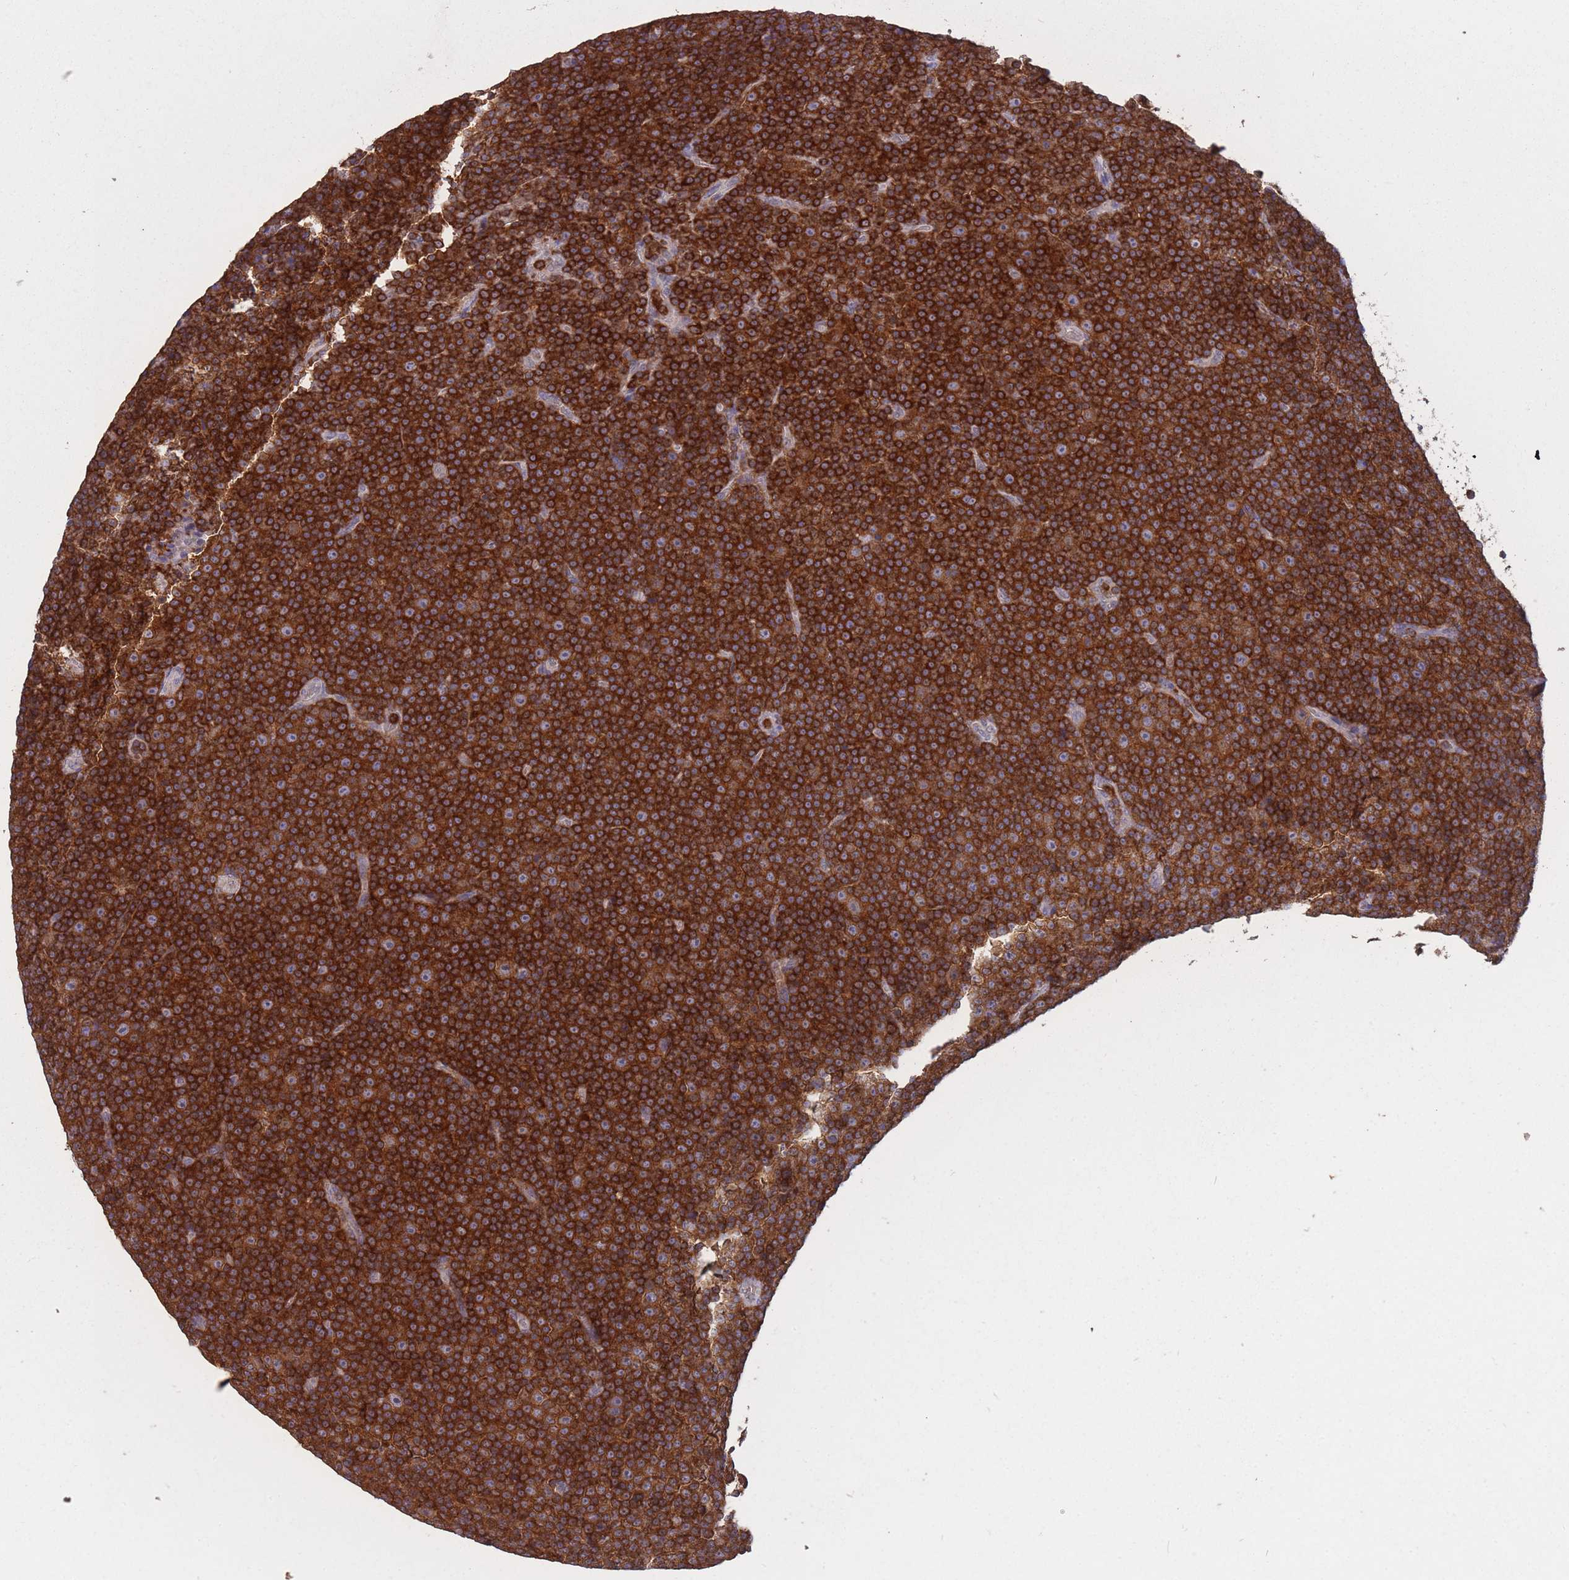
{"staining": {"intensity": "strong", "quantity": ">75%", "location": "cytoplasmic/membranous"}, "tissue": "lymphoma", "cell_type": "Tumor cells", "image_type": "cancer", "snomed": [{"axis": "morphology", "description": "Malignant lymphoma, non-Hodgkin's type, Low grade"}, {"axis": "topography", "description": "Lymph node"}], "caption": "Lymphoma stained with immunohistochemistry reveals strong cytoplasmic/membranous positivity in approximately >75% of tumor cells.", "gene": "GMIP", "patient": {"sex": "female", "age": 67}}